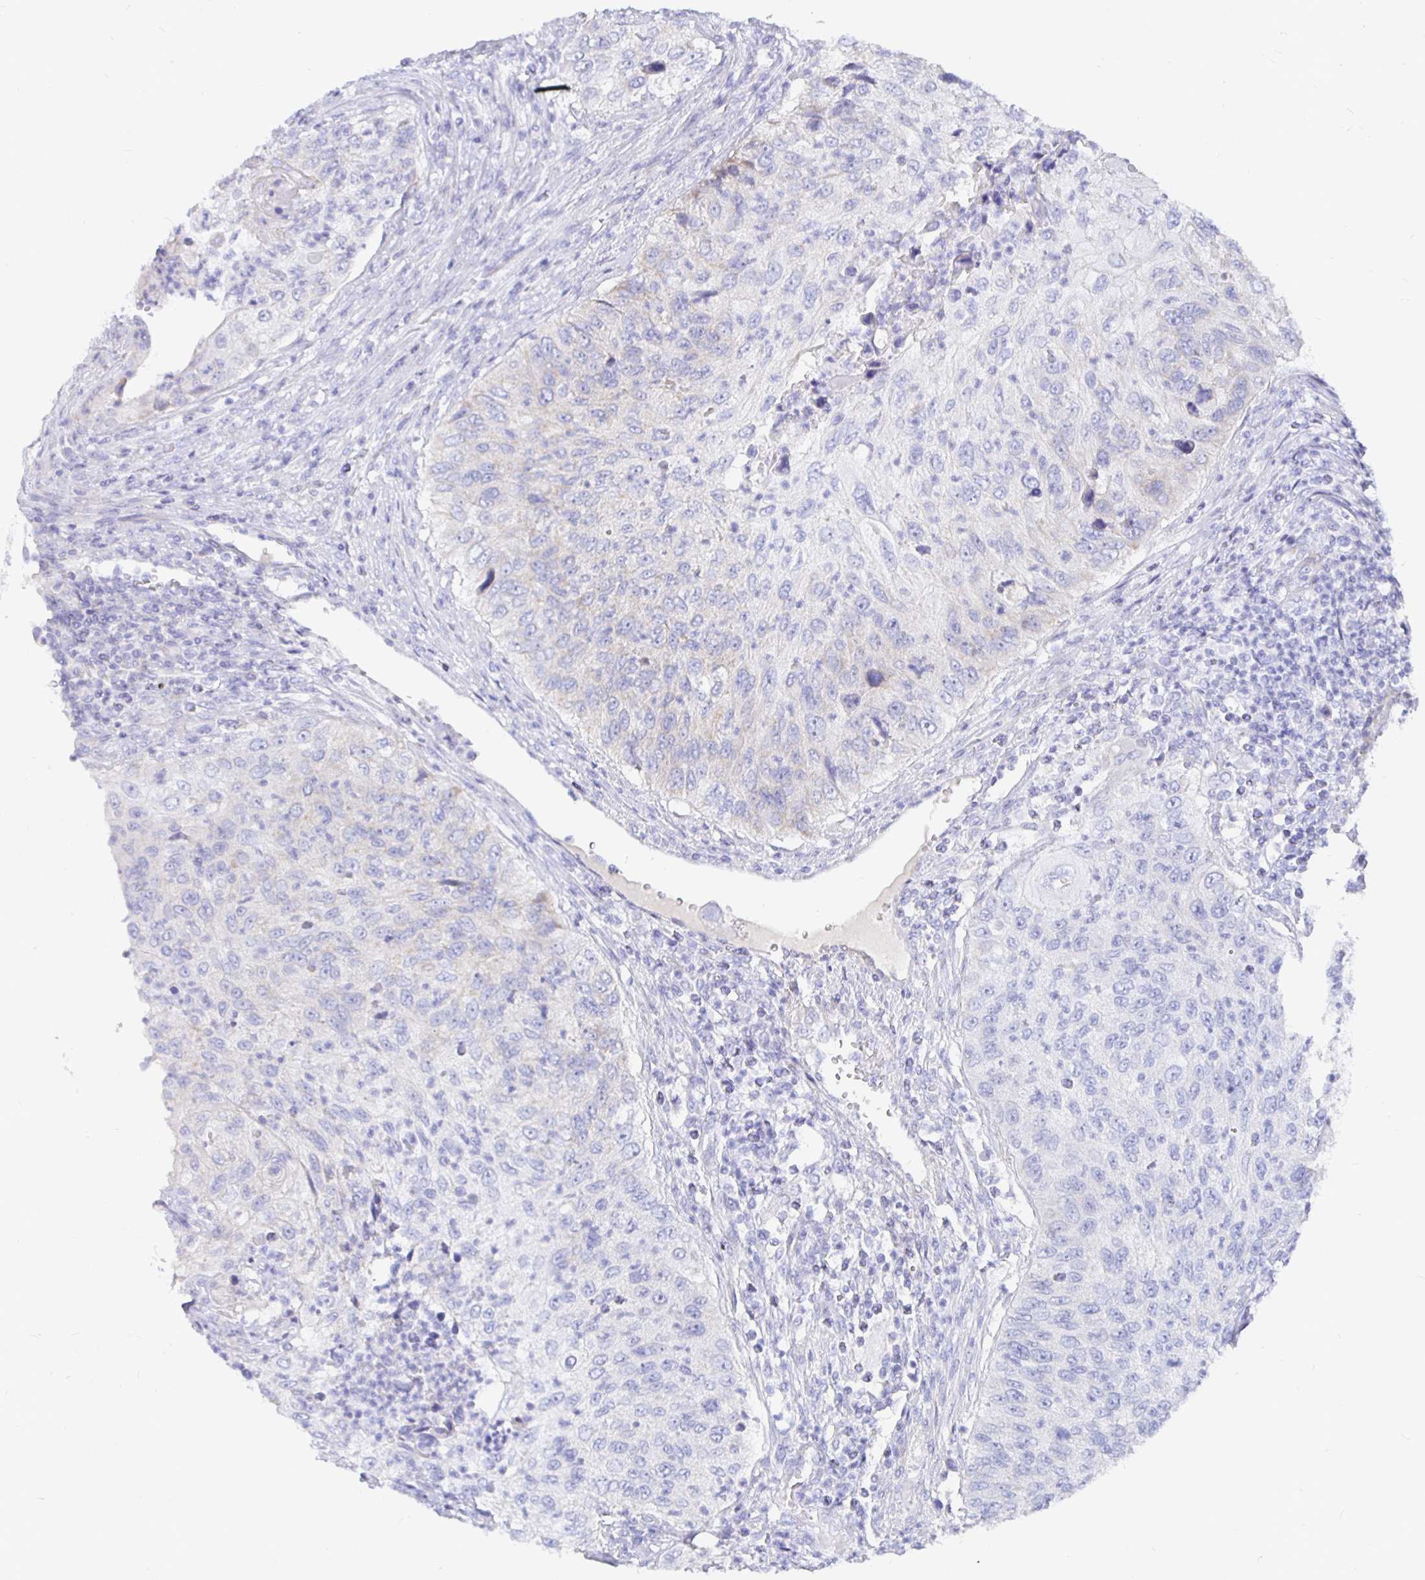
{"staining": {"intensity": "negative", "quantity": "none", "location": "none"}, "tissue": "urothelial cancer", "cell_type": "Tumor cells", "image_type": "cancer", "snomed": [{"axis": "morphology", "description": "Urothelial carcinoma, High grade"}, {"axis": "topography", "description": "Urinary bladder"}], "caption": "DAB immunohistochemical staining of human high-grade urothelial carcinoma shows no significant staining in tumor cells. (Immunohistochemistry (ihc), brightfield microscopy, high magnification).", "gene": "COX16", "patient": {"sex": "female", "age": 60}}